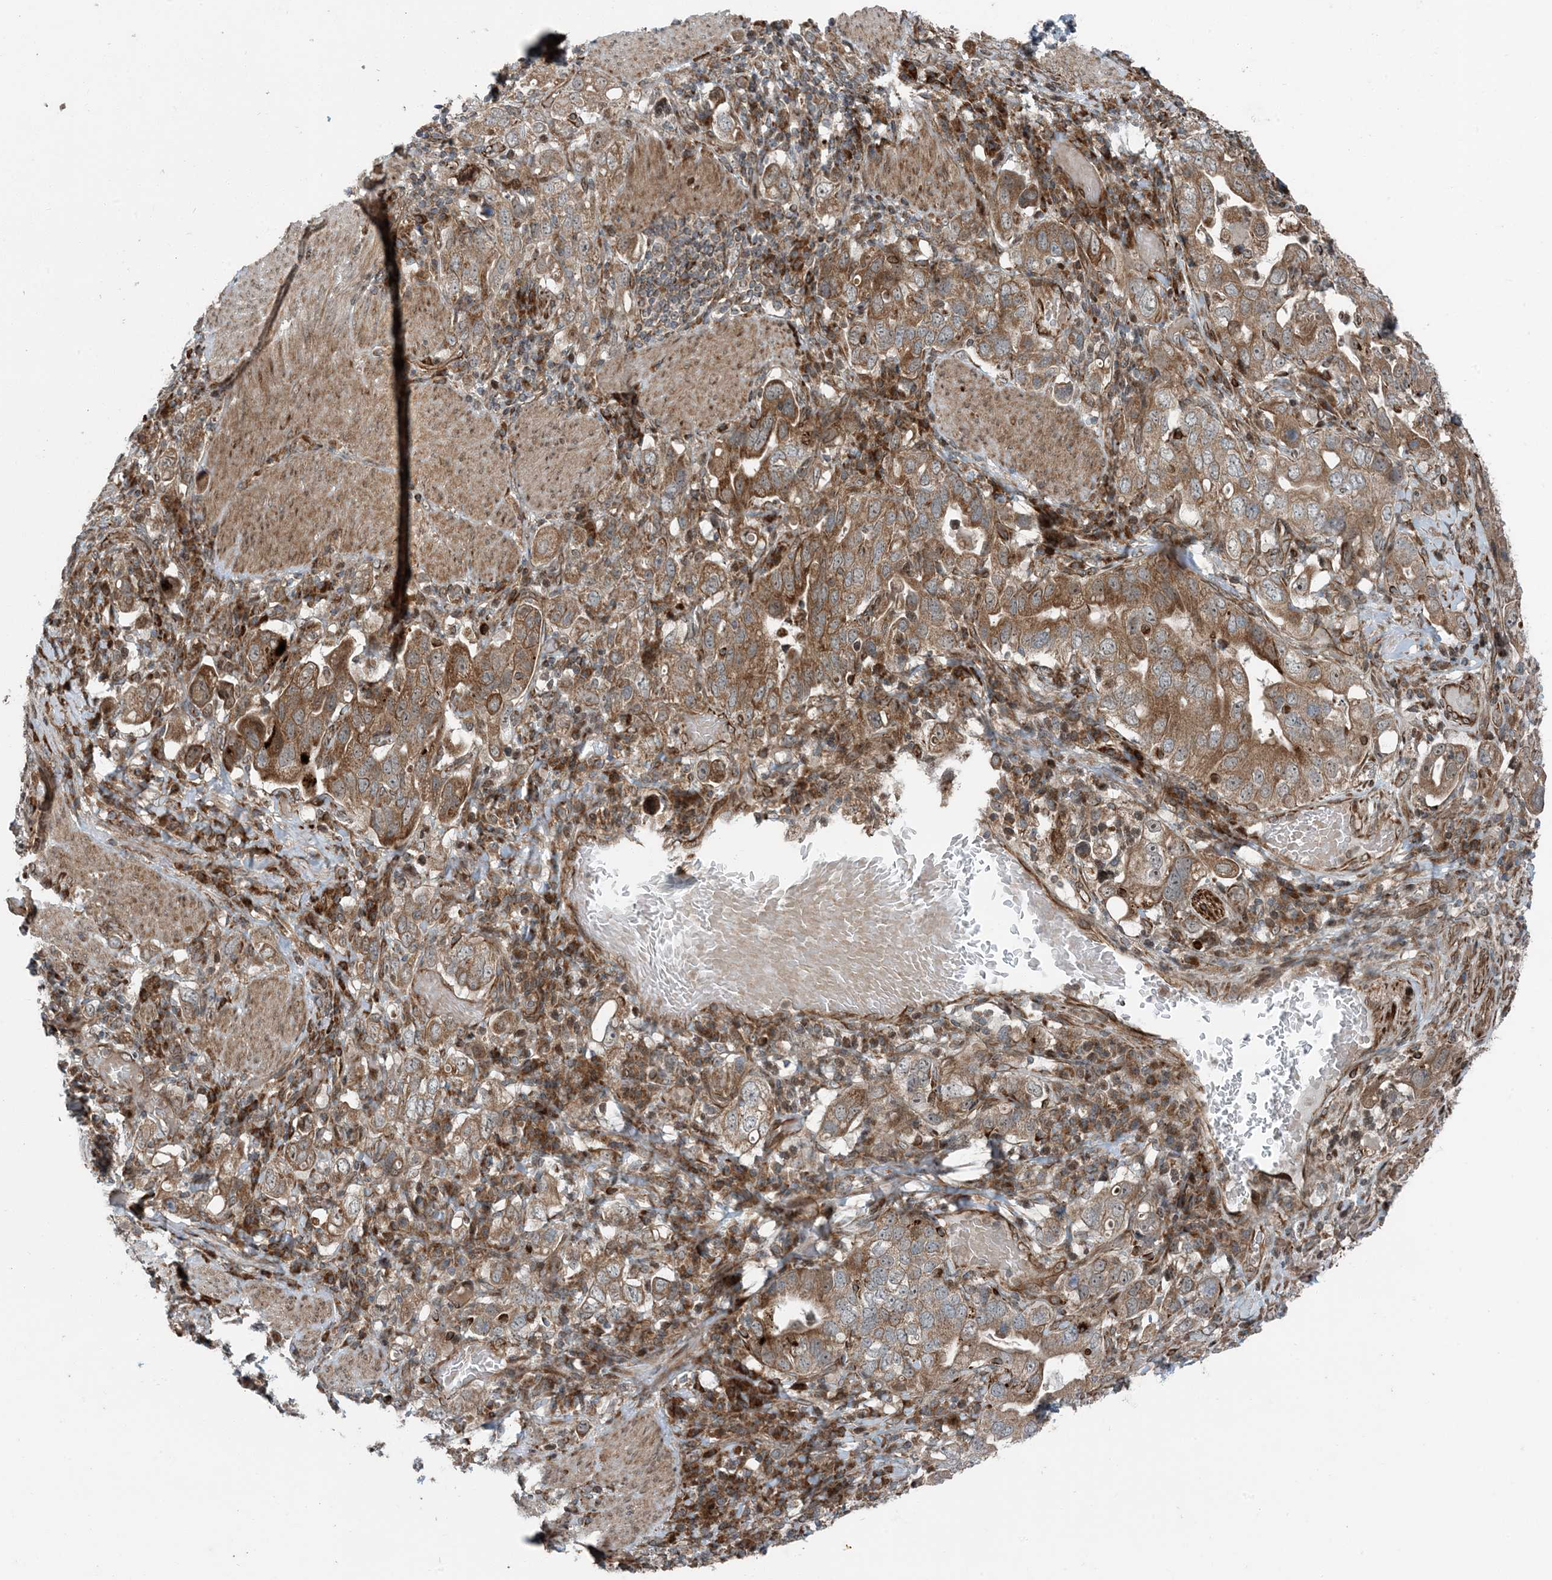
{"staining": {"intensity": "moderate", "quantity": ">75%", "location": "cytoplasmic/membranous"}, "tissue": "stomach cancer", "cell_type": "Tumor cells", "image_type": "cancer", "snomed": [{"axis": "morphology", "description": "Adenocarcinoma, NOS"}, {"axis": "topography", "description": "Stomach, upper"}], "caption": "Immunohistochemistry (IHC) (DAB) staining of stomach adenocarcinoma reveals moderate cytoplasmic/membranous protein staining in about >75% of tumor cells.", "gene": "EDEM2", "patient": {"sex": "male", "age": 62}}